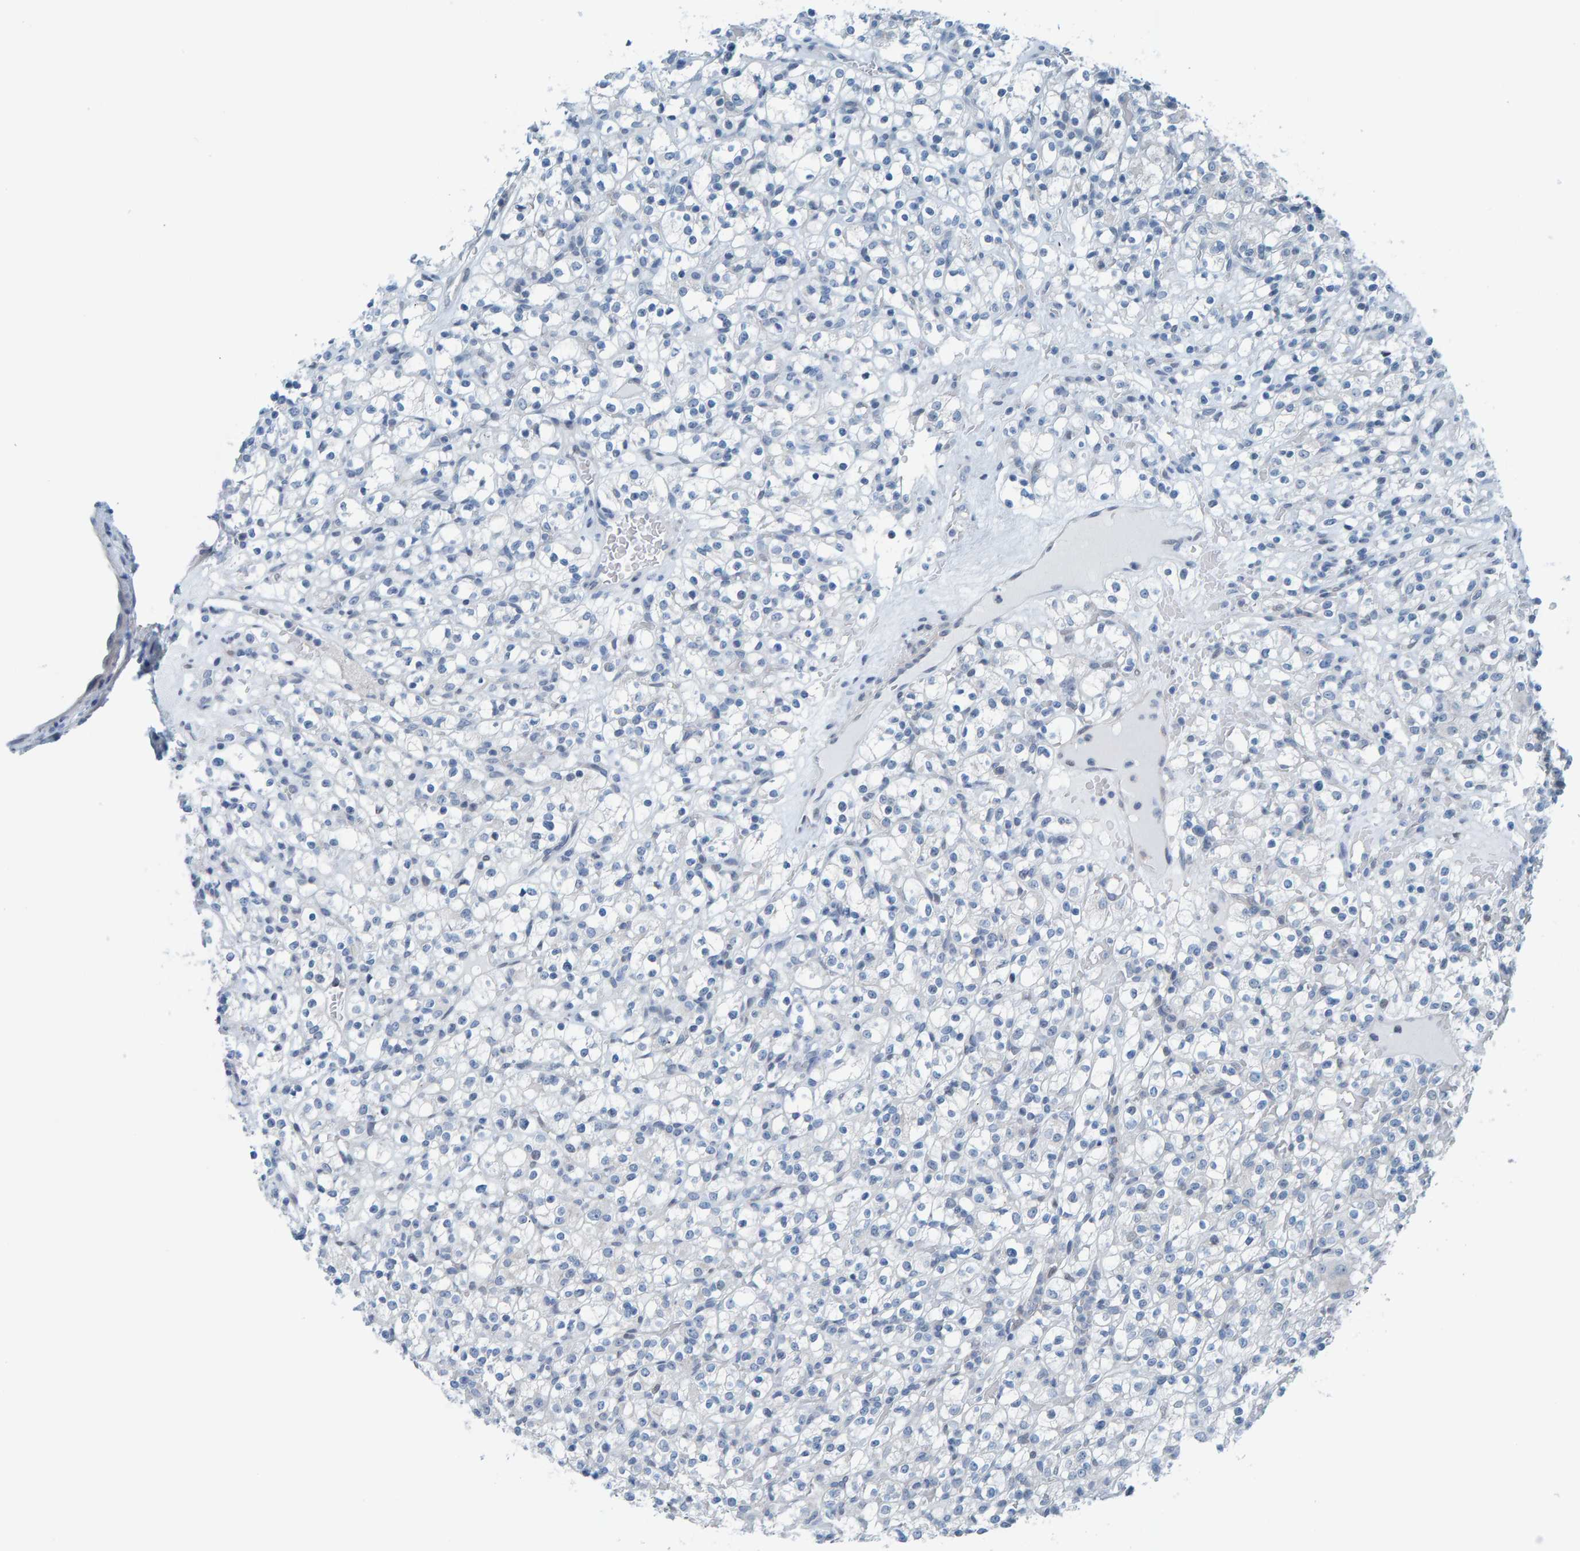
{"staining": {"intensity": "negative", "quantity": "none", "location": "none"}, "tissue": "renal cancer", "cell_type": "Tumor cells", "image_type": "cancer", "snomed": [{"axis": "morphology", "description": "Normal tissue, NOS"}, {"axis": "morphology", "description": "Adenocarcinoma, NOS"}, {"axis": "topography", "description": "Kidney"}], "caption": "High power microscopy micrograph of an immunohistochemistry (IHC) histopathology image of renal adenocarcinoma, revealing no significant expression in tumor cells.", "gene": "CNP", "patient": {"sex": "female", "age": 72}}